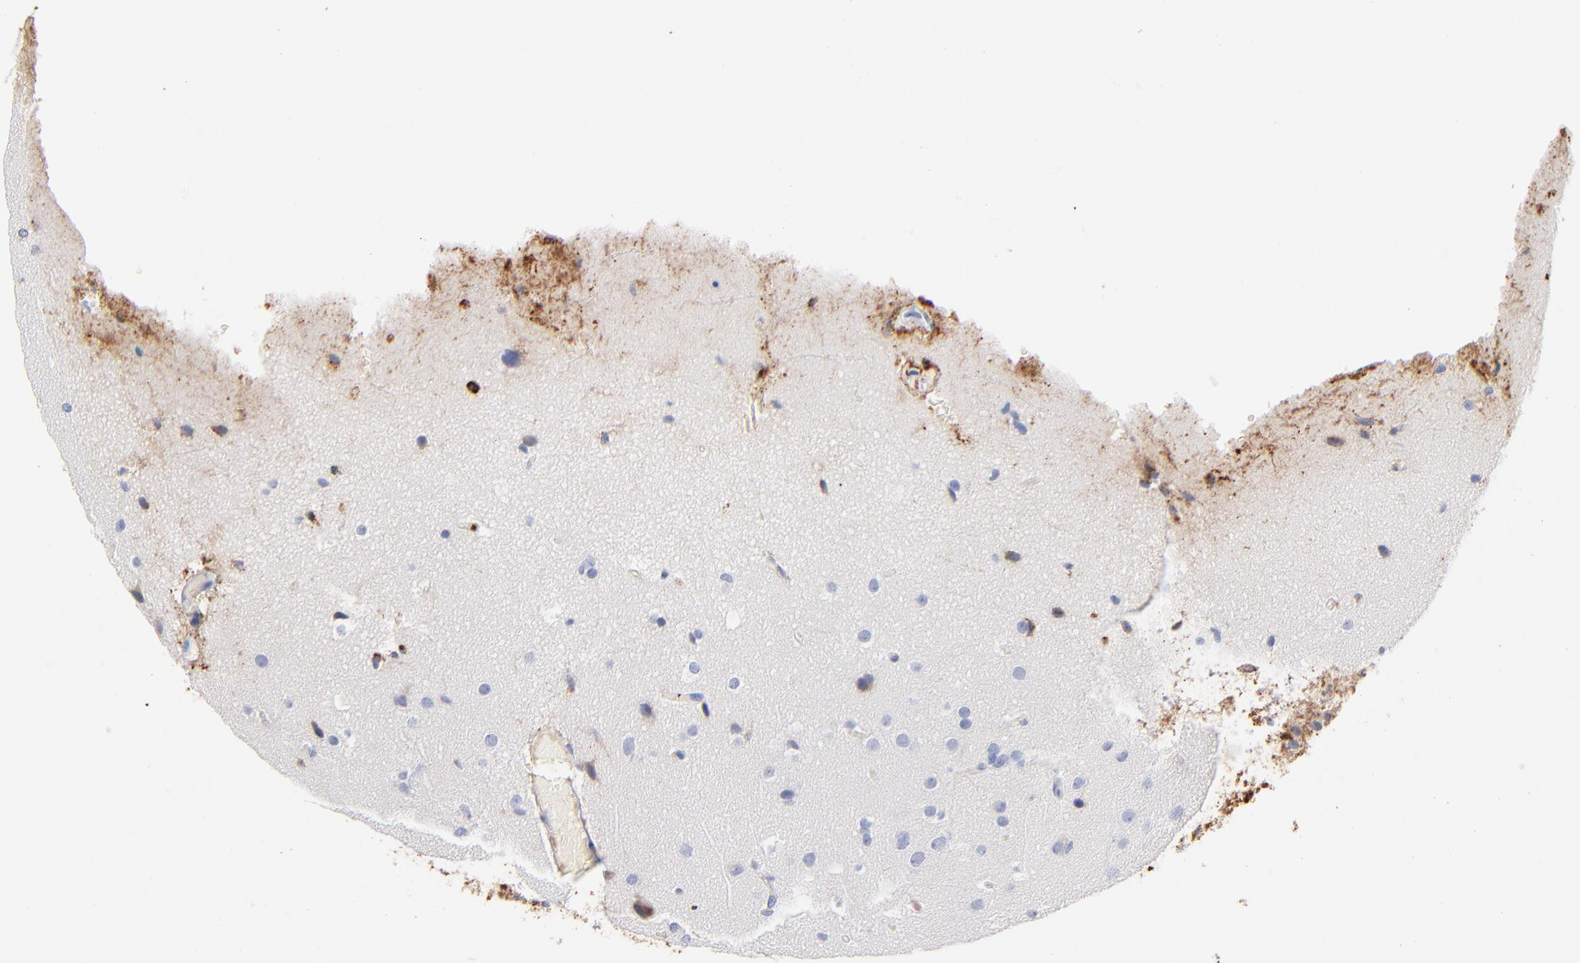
{"staining": {"intensity": "negative", "quantity": "none", "location": "none"}, "tissue": "glioma", "cell_type": "Tumor cells", "image_type": "cancer", "snomed": [{"axis": "morphology", "description": "Glioma, malignant, Low grade"}, {"axis": "topography", "description": "Cerebral cortex"}], "caption": "Micrograph shows no protein expression in tumor cells of malignant glioma (low-grade) tissue. Brightfield microscopy of immunohistochemistry (IHC) stained with DAB (brown) and hematoxylin (blue), captured at high magnification.", "gene": "APOH", "patient": {"sex": "female", "age": 47}}